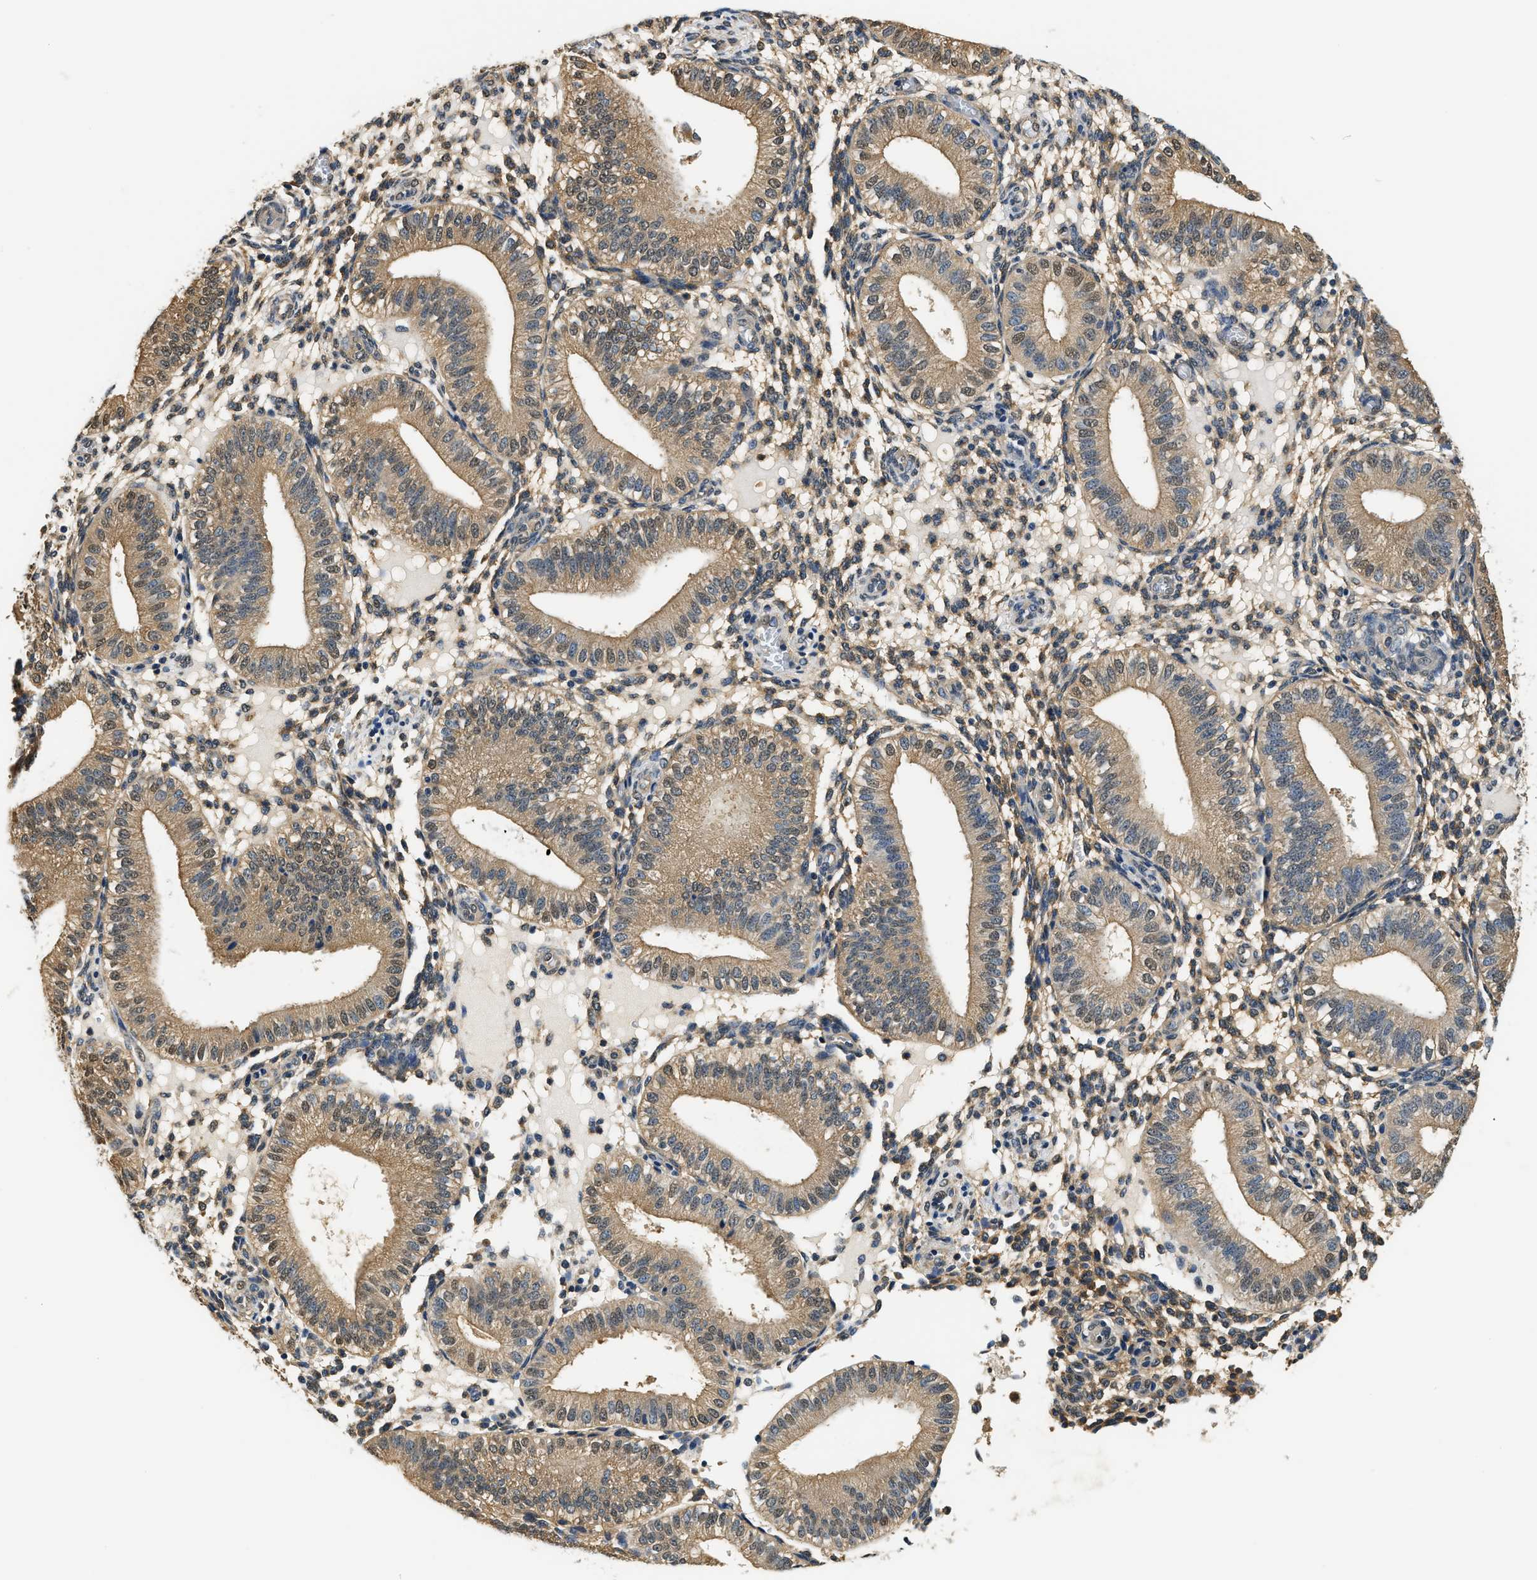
{"staining": {"intensity": "moderate", "quantity": "25%-75%", "location": "cytoplasmic/membranous"}, "tissue": "endometrium", "cell_type": "Cells in endometrial stroma", "image_type": "normal", "snomed": [{"axis": "morphology", "description": "Normal tissue, NOS"}, {"axis": "topography", "description": "Endometrium"}], "caption": "Benign endometrium exhibits moderate cytoplasmic/membranous expression in about 25%-75% of cells in endometrial stroma Nuclei are stained in blue..", "gene": "BCL7C", "patient": {"sex": "female", "age": 39}}